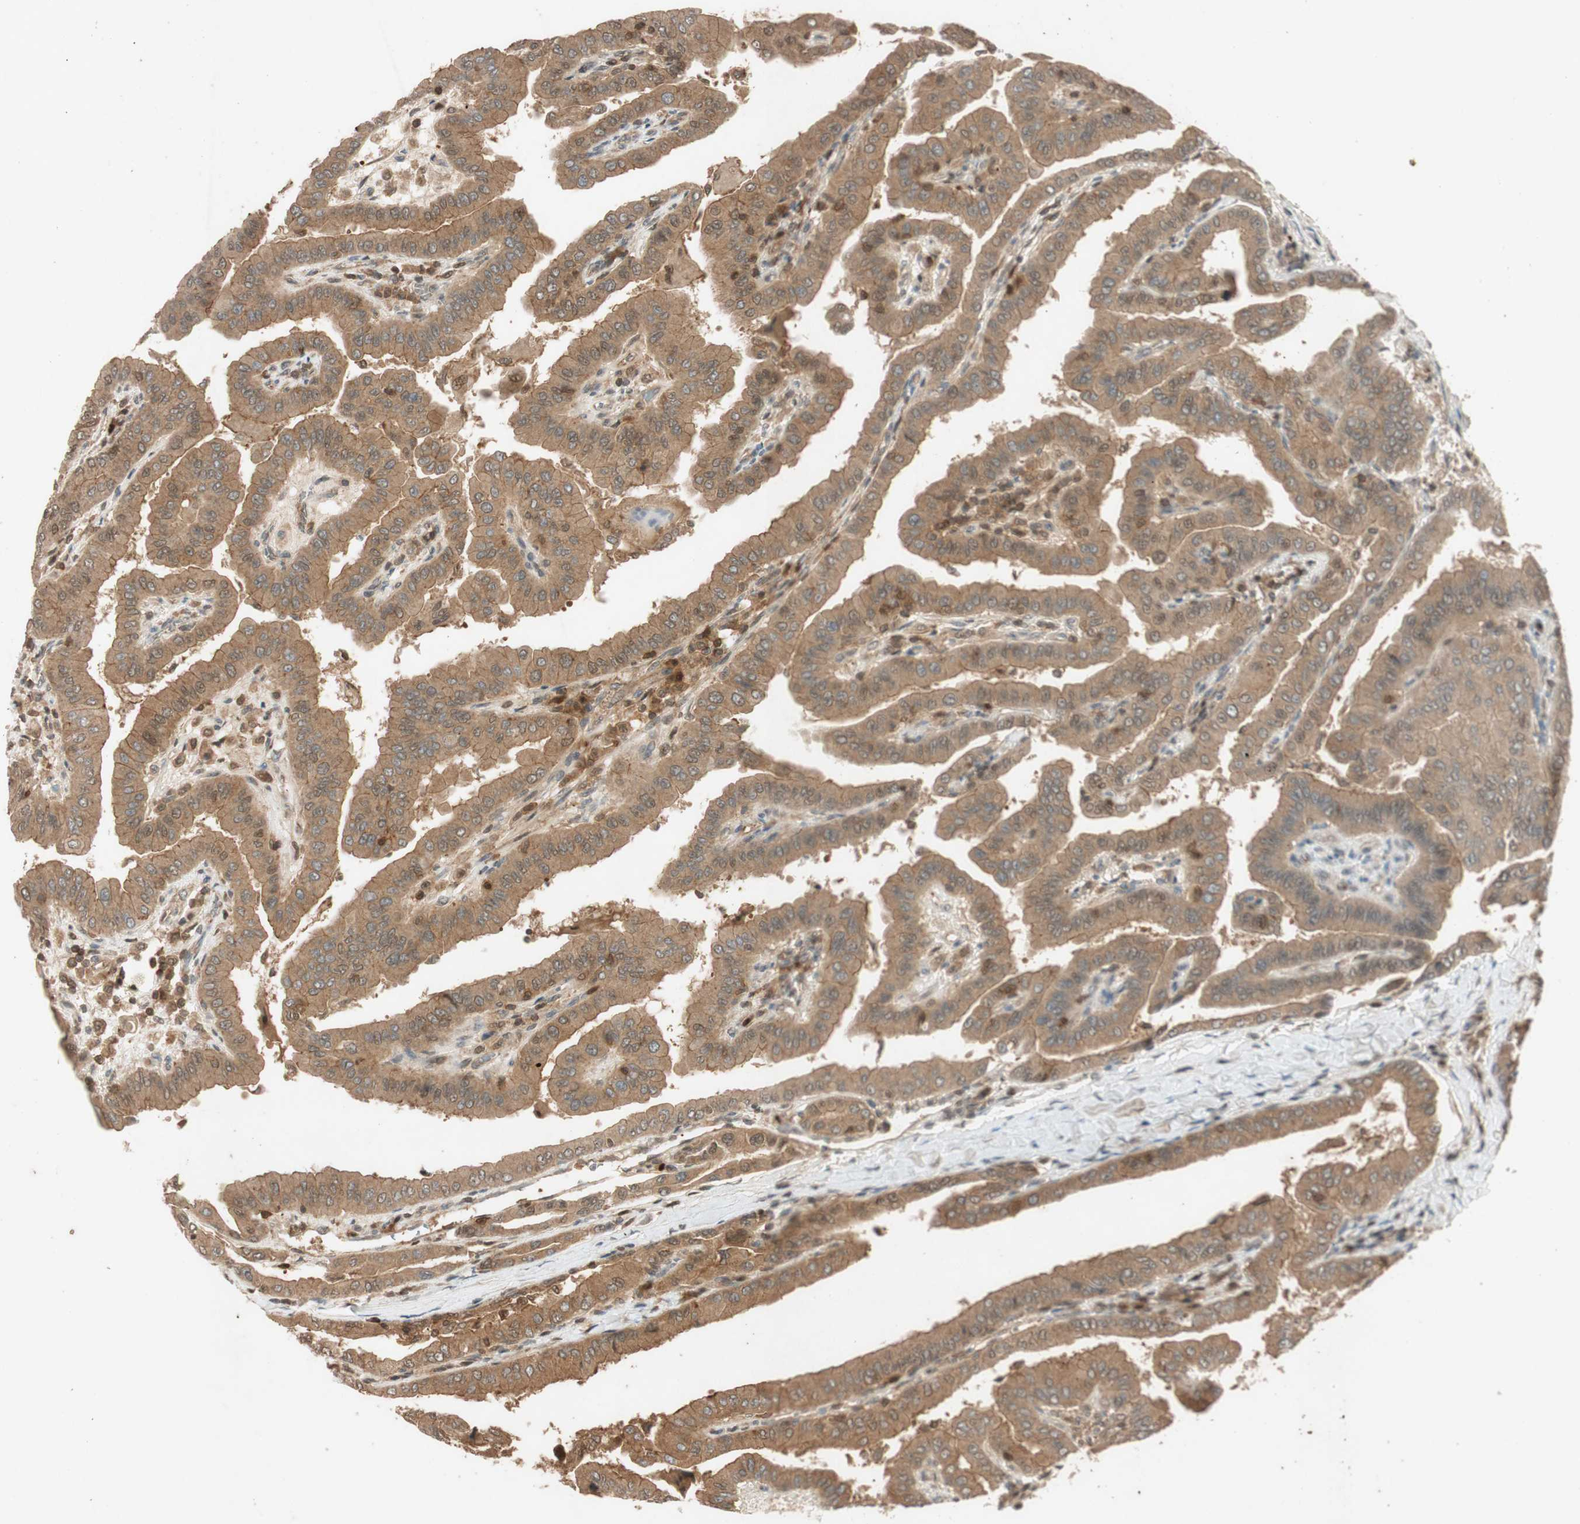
{"staining": {"intensity": "moderate", "quantity": ">75%", "location": "cytoplasmic/membranous"}, "tissue": "thyroid cancer", "cell_type": "Tumor cells", "image_type": "cancer", "snomed": [{"axis": "morphology", "description": "Papillary adenocarcinoma, NOS"}, {"axis": "topography", "description": "Thyroid gland"}], "caption": "About >75% of tumor cells in papillary adenocarcinoma (thyroid) exhibit moderate cytoplasmic/membranous protein positivity as visualized by brown immunohistochemical staining.", "gene": "EPHA8", "patient": {"sex": "male", "age": 33}}